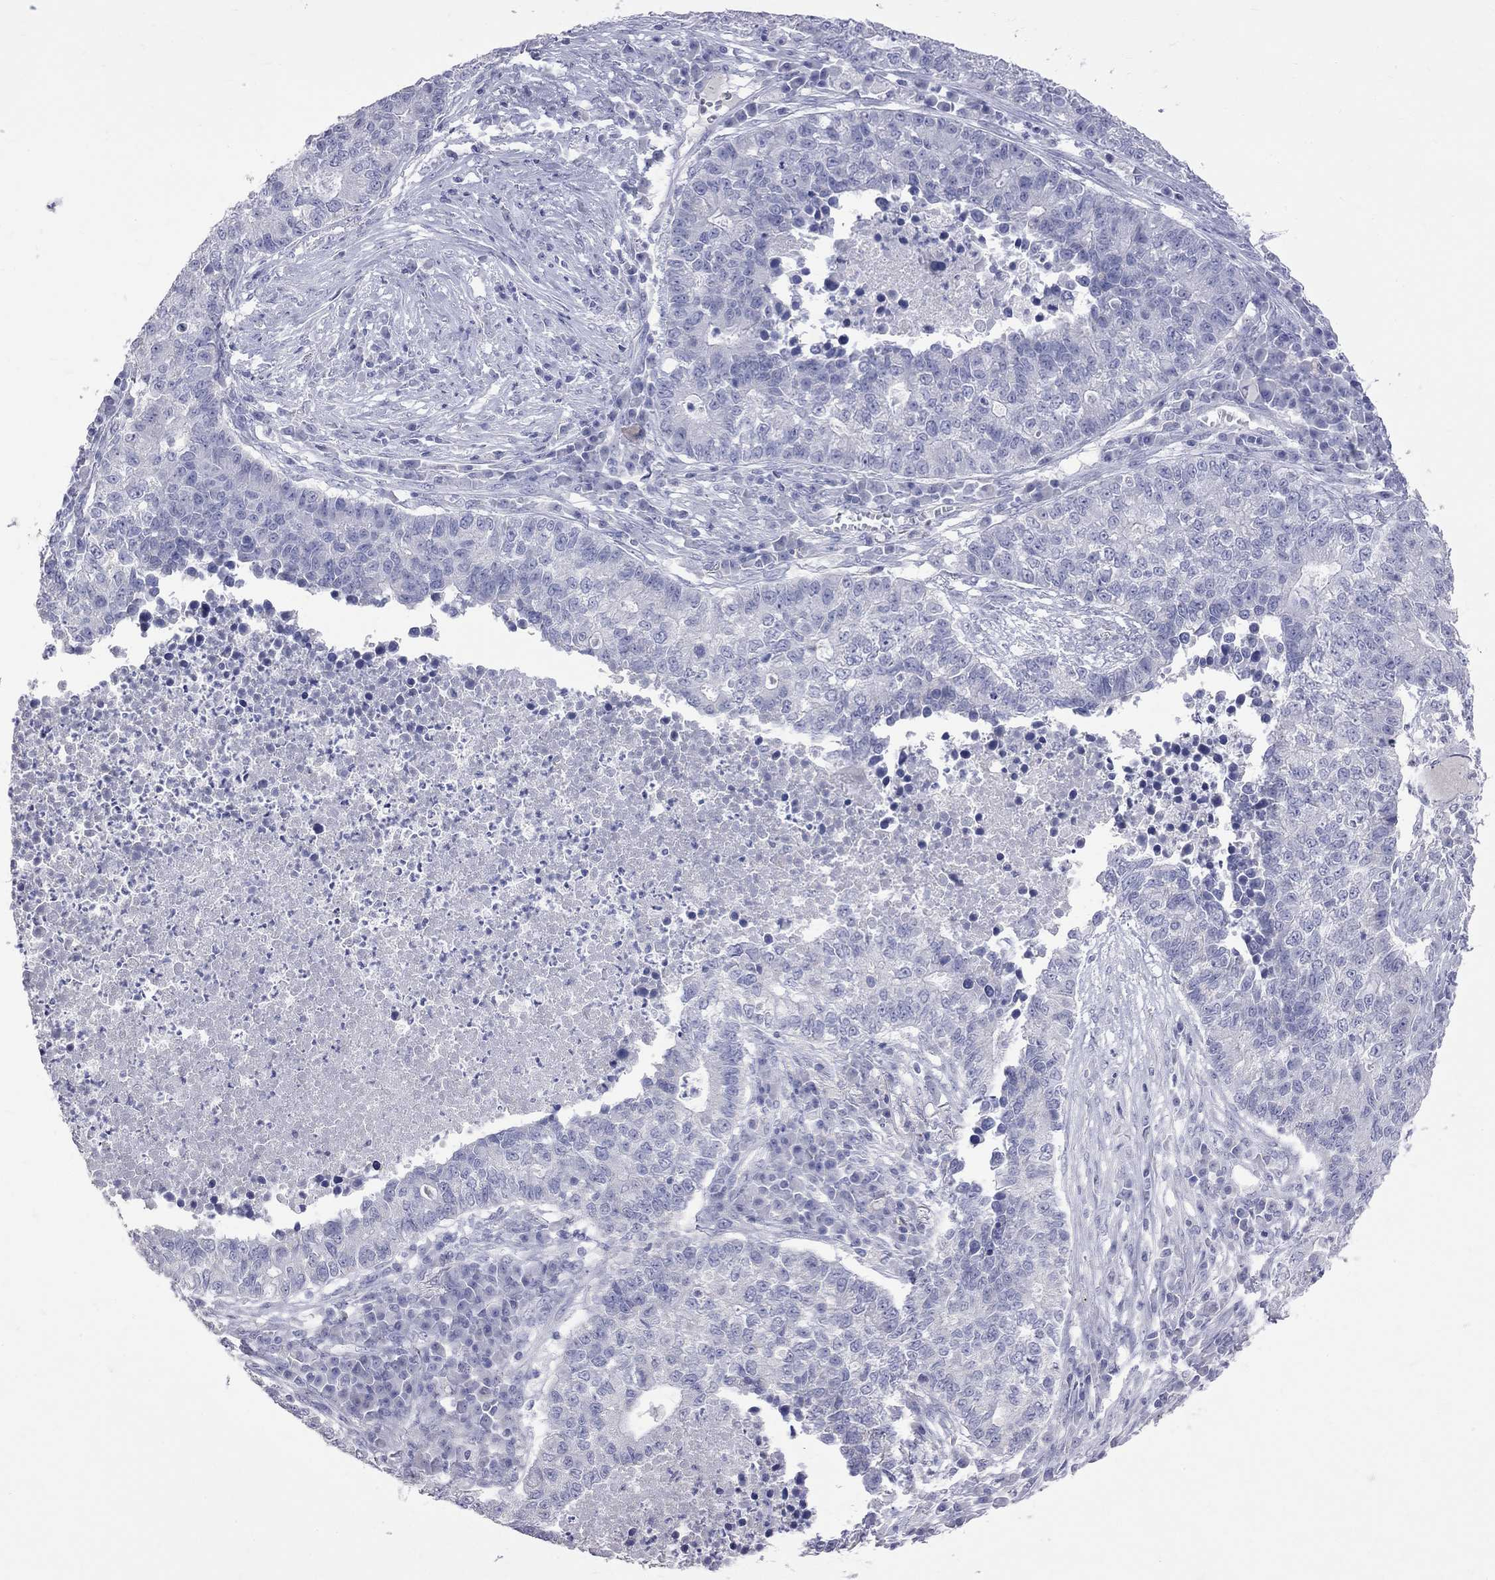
{"staining": {"intensity": "negative", "quantity": "none", "location": "none"}, "tissue": "lung cancer", "cell_type": "Tumor cells", "image_type": "cancer", "snomed": [{"axis": "morphology", "description": "Adenocarcinoma, NOS"}, {"axis": "topography", "description": "Lung"}], "caption": "Tumor cells show no significant protein expression in lung adenocarcinoma.", "gene": "KCND2", "patient": {"sex": "male", "age": 57}}